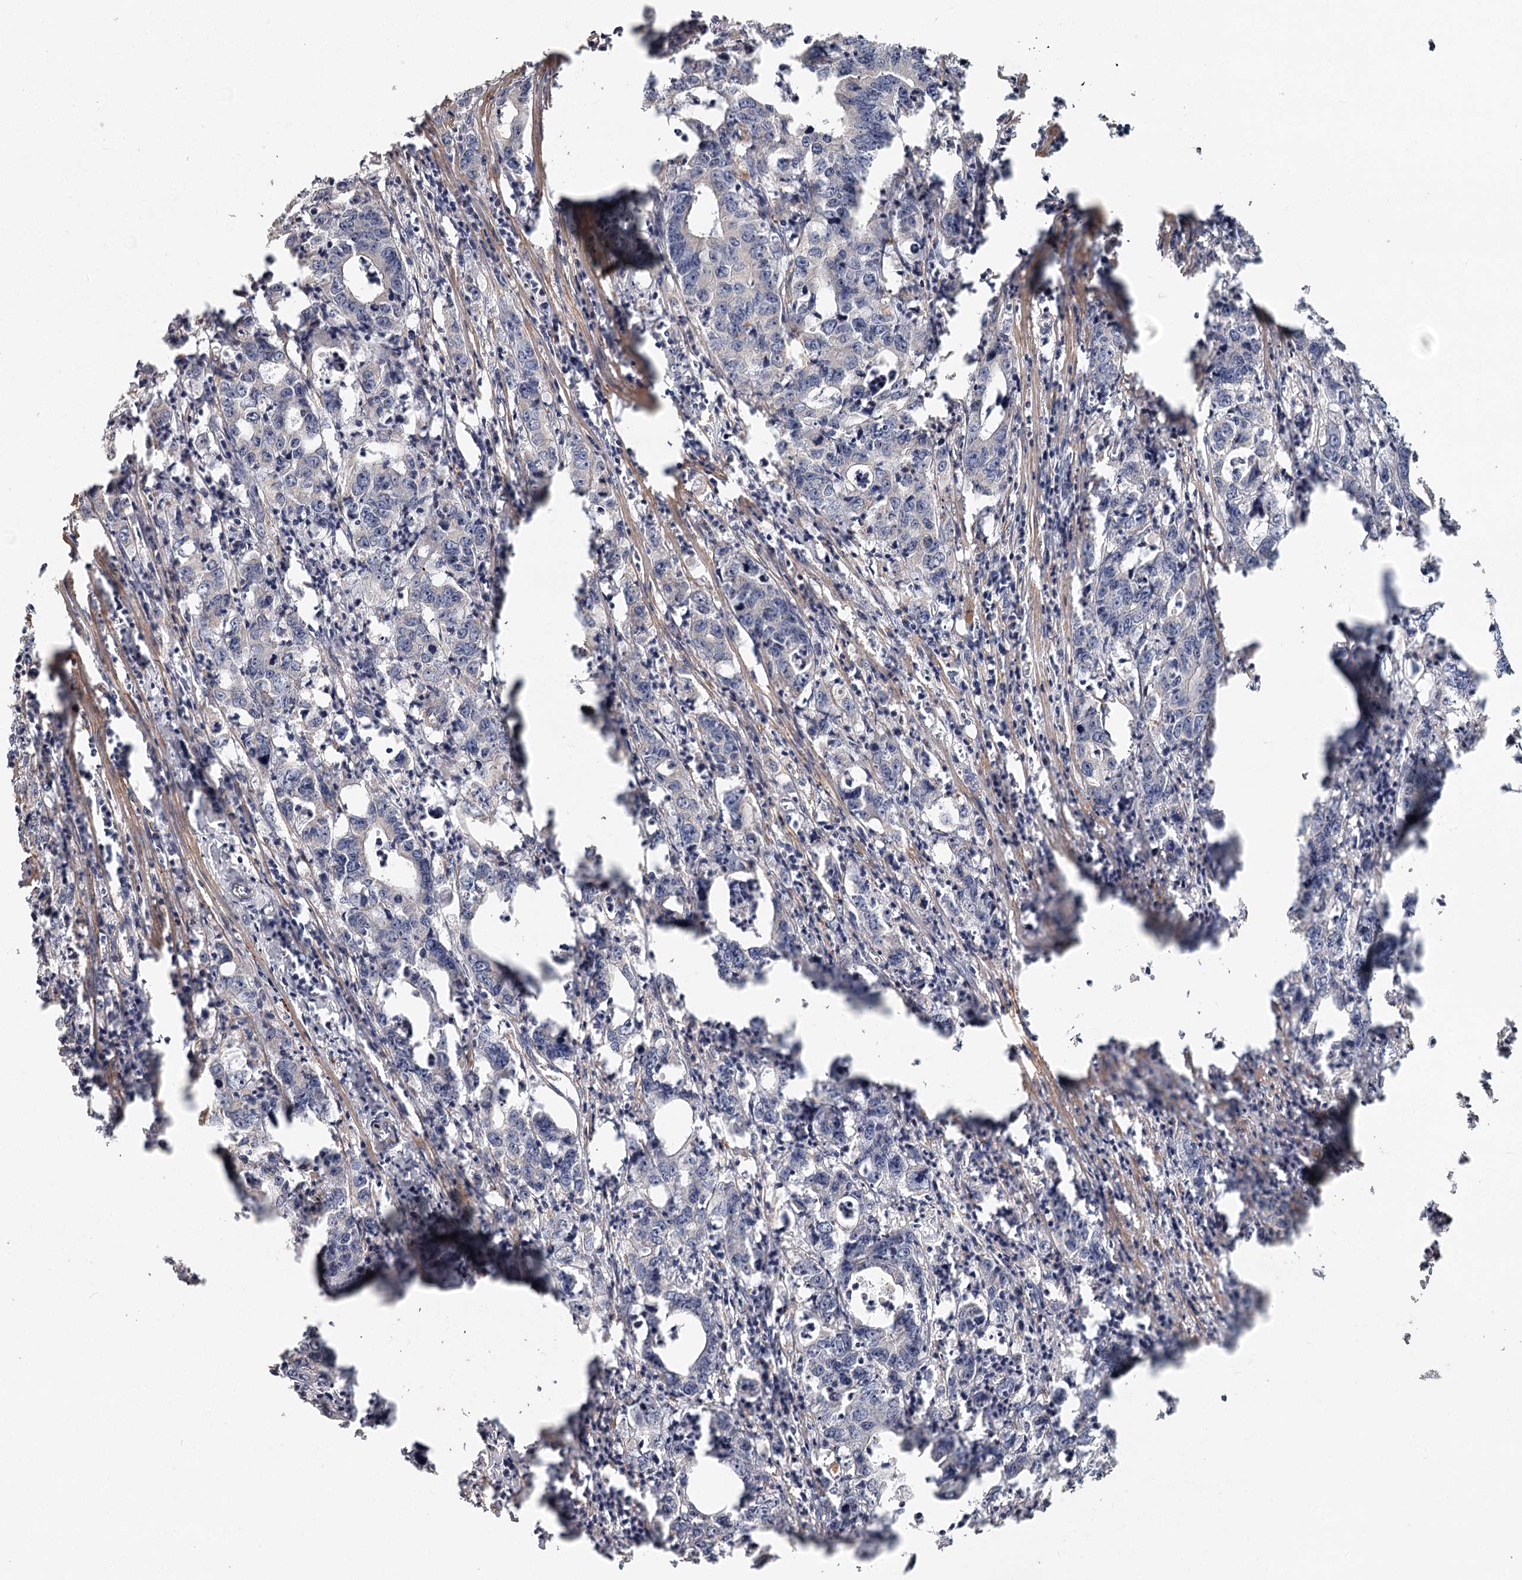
{"staining": {"intensity": "negative", "quantity": "none", "location": "none"}, "tissue": "colorectal cancer", "cell_type": "Tumor cells", "image_type": "cancer", "snomed": [{"axis": "morphology", "description": "Adenocarcinoma, NOS"}, {"axis": "topography", "description": "Colon"}], "caption": "Immunohistochemical staining of human colorectal adenocarcinoma demonstrates no significant positivity in tumor cells.", "gene": "DHRS9", "patient": {"sex": "female", "age": 75}}